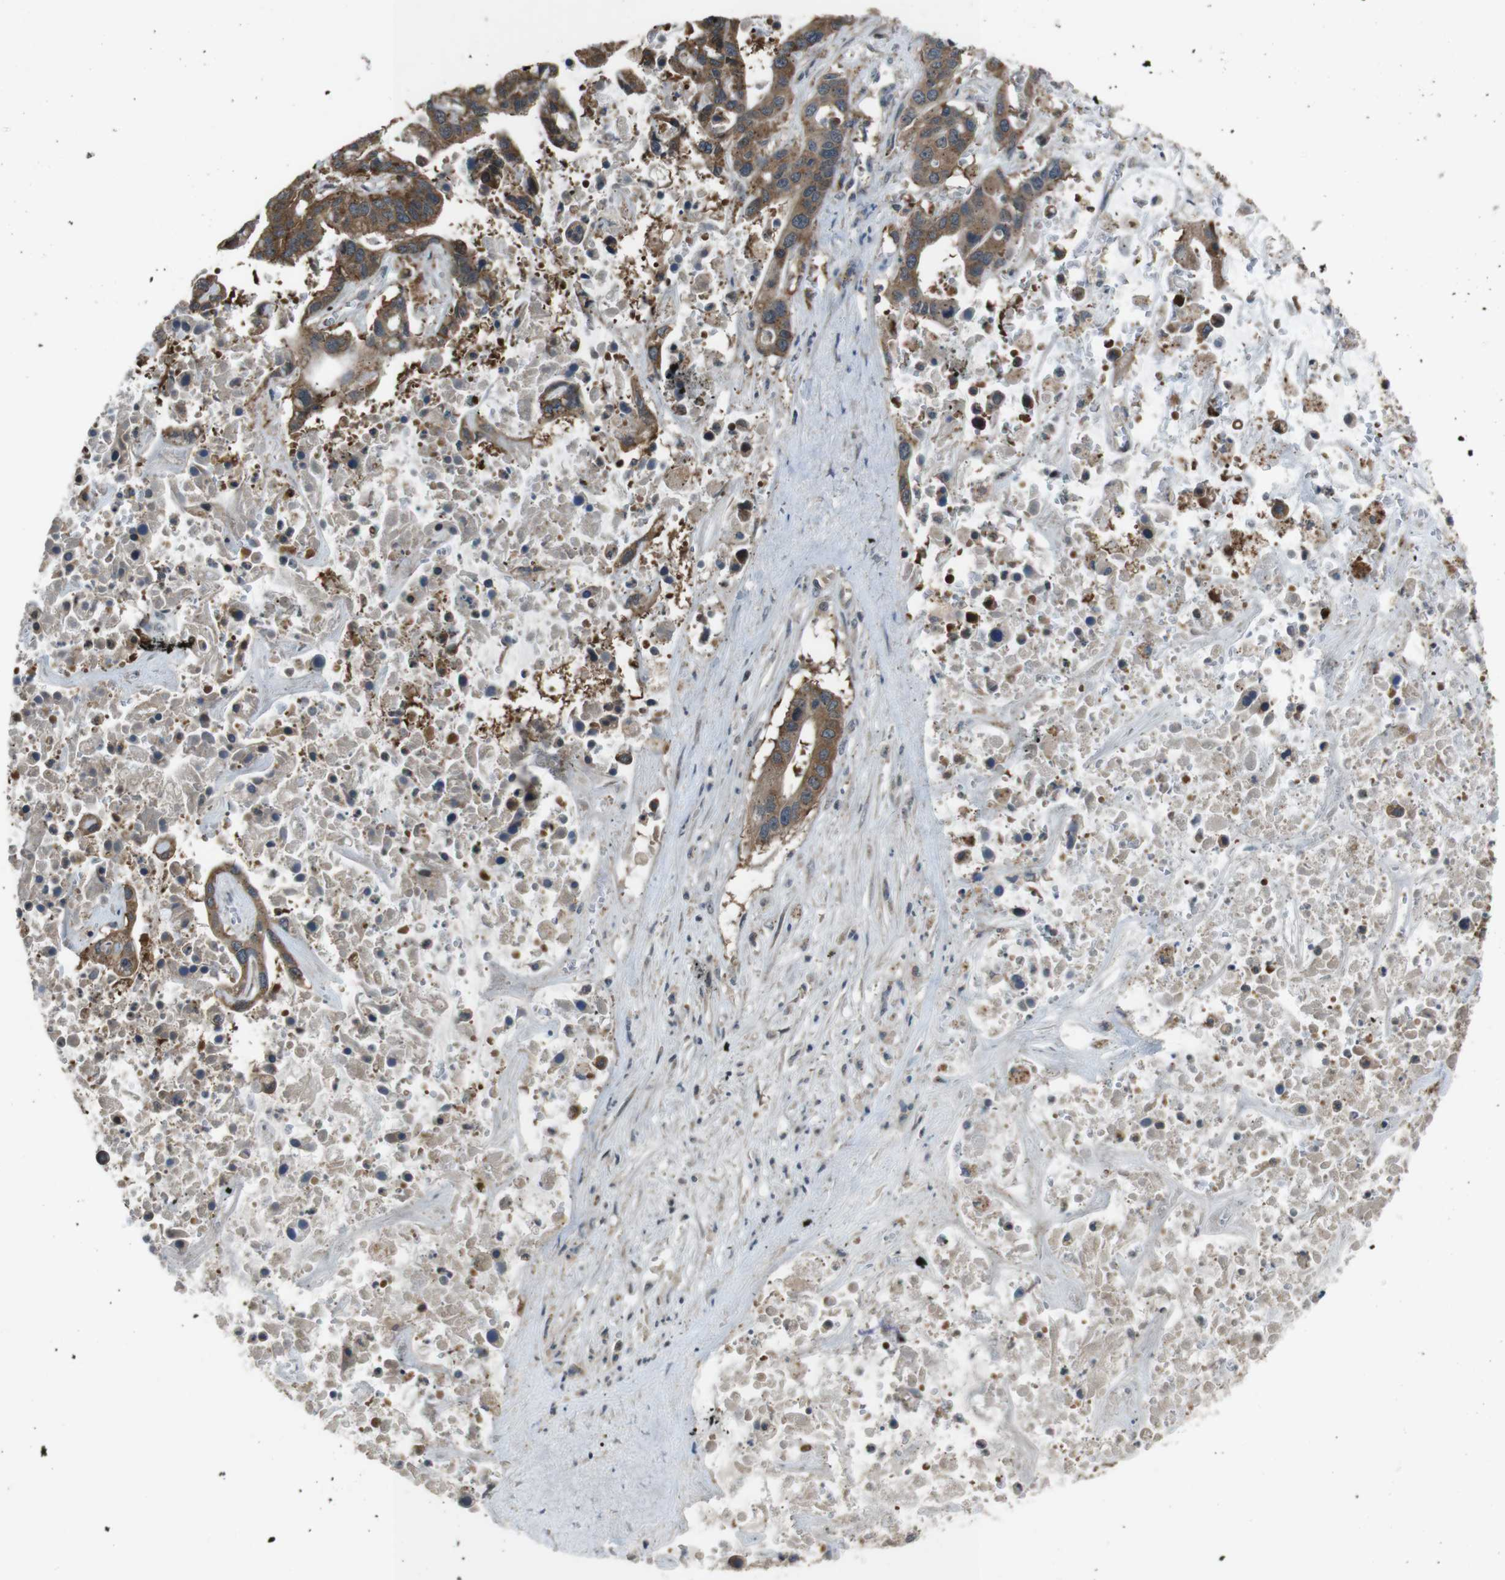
{"staining": {"intensity": "moderate", "quantity": ">75%", "location": "cytoplasmic/membranous"}, "tissue": "liver cancer", "cell_type": "Tumor cells", "image_type": "cancer", "snomed": [{"axis": "morphology", "description": "Cholangiocarcinoma"}, {"axis": "topography", "description": "Liver"}], "caption": "Moderate cytoplasmic/membranous protein staining is identified in about >75% of tumor cells in liver cancer. The staining was performed using DAB to visualize the protein expression in brown, while the nuclei were stained in blue with hematoxylin (Magnification: 20x).", "gene": "SLC22A23", "patient": {"sex": "female", "age": 65}}